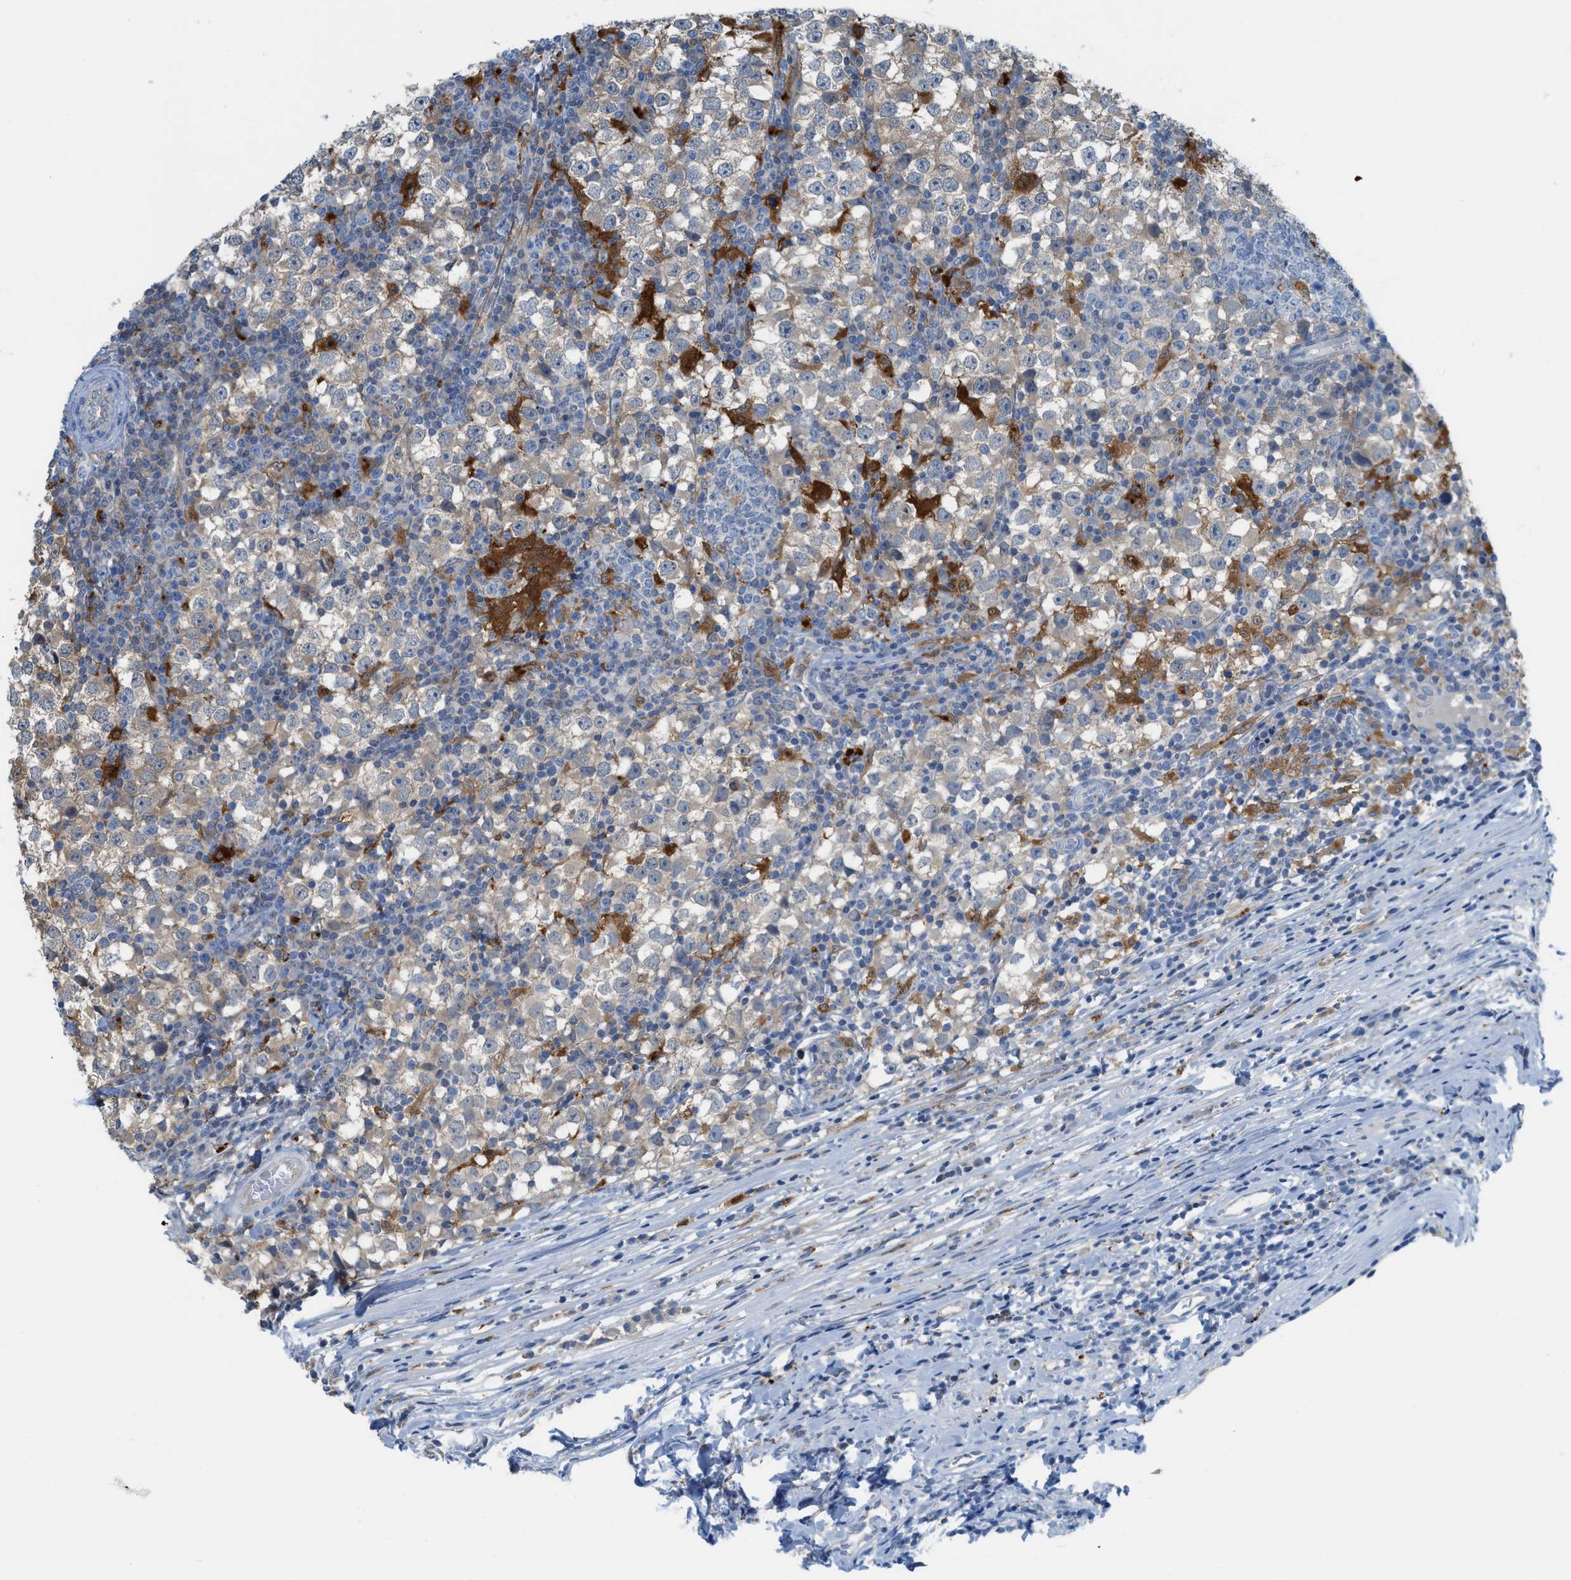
{"staining": {"intensity": "weak", "quantity": "25%-75%", "location": "cytoplasmic/membranous"}, "tissue": "testis cancer", "cell_type": "Tumor cells", "image_type": "cancer", "snomed": [{"axis": "morphology", "description": "Seminoma, NOS"}, {"axis": "topography", "description": "Testis"}], "caption": "This image demonstrates testis cancer (seminoma) stained with immunohistochemistry (IHC) to label a protein in brown. The cytoplasmic/membranous of tumor cells show weak positivity for the protein. Nuclei are counter-stained blue.", "gene": "CSTB", "patient": {"sex": "male", "age": 65}}